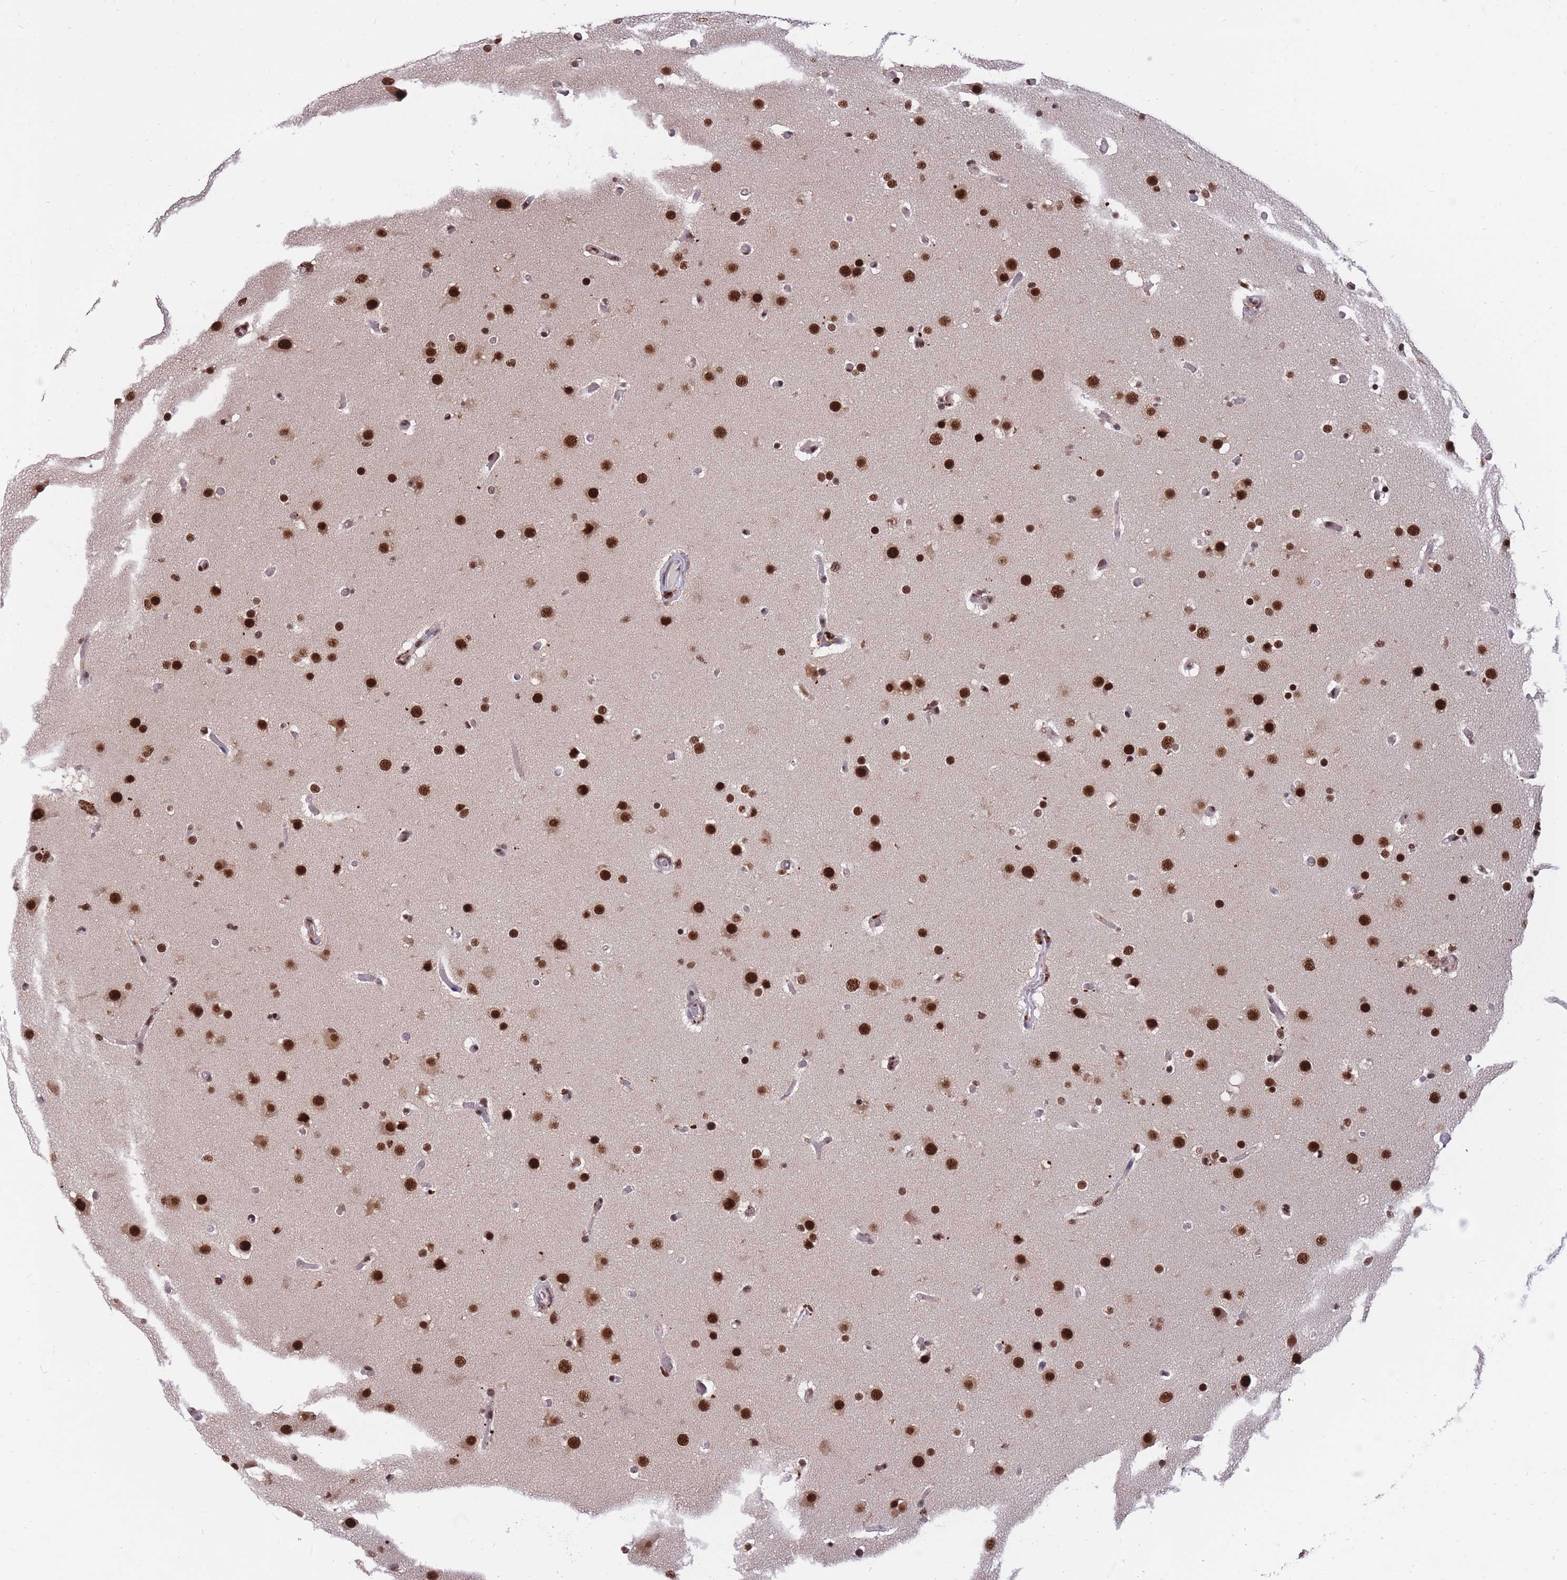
{"staining": {"intensity": "strong", "quantity": ">75%", "location": "nuclear"}, "tissue": "glioma", "cell_type": "Tumor cells", "image_type": "cancer", "snomed": [{"axis": "morphology", "description": "Glioma, malignant, High grade"}, {"axis": "topography", "description": "Cerebral cortex"}], "caption": "Malignant glioma (high-grade) stained with DAB immunohistochemistry shows high levels of strong nuclear positivity in about >75% of tumor cells.", "gene": "PRPF19", "patient": {"sex": "female", "age": 36}}